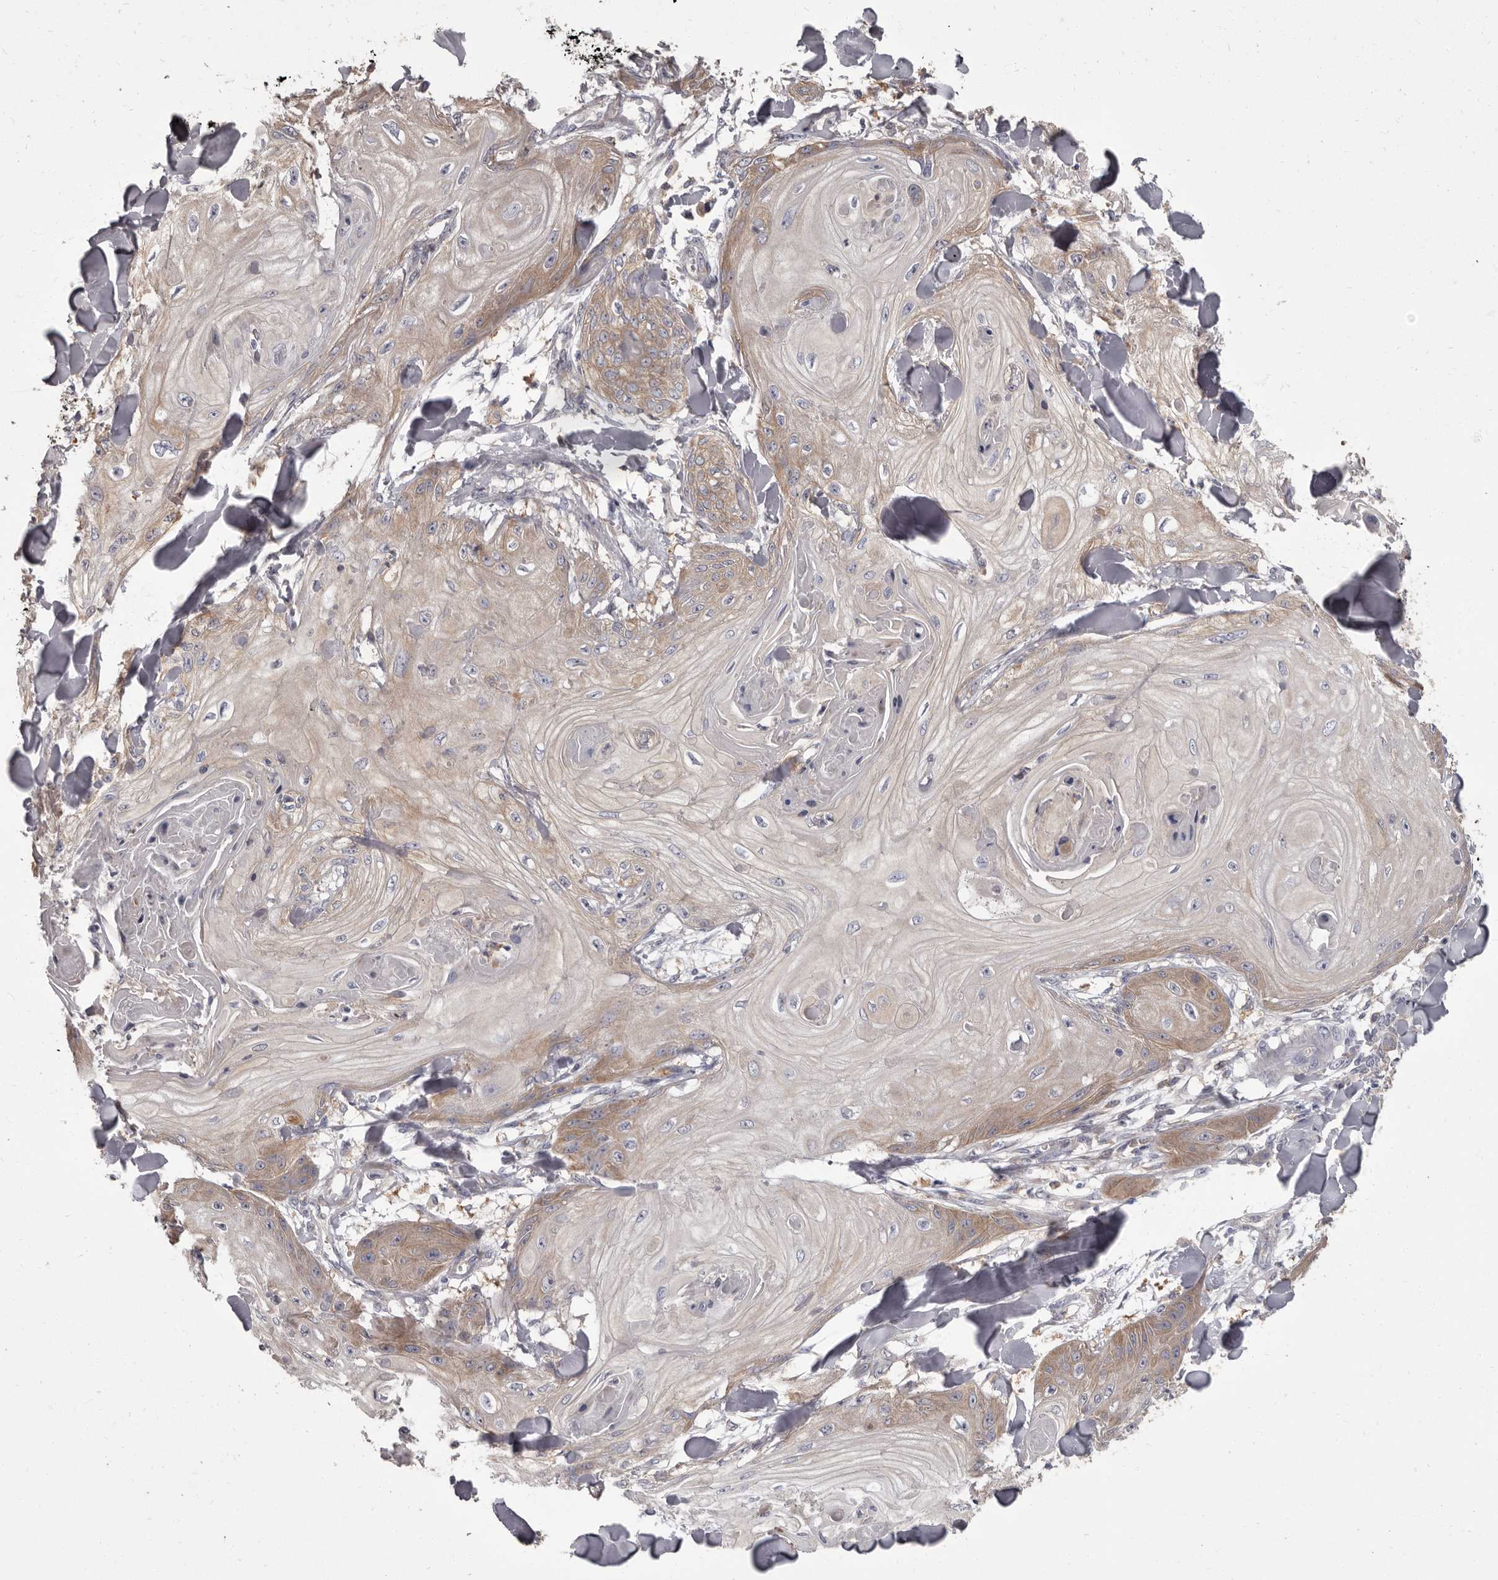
{"staining": {"intensity": "weak", "quantity": "25%-75%", "location": "cytoplasmic/membranous"}, "tissue": "skin cancer", "cell_type": "Tumor cells", "image_type": "cancer", "snomed": [{"axis": "morphology", "description": "Squamous cell carcinoma, NOS"}, {"axis": "topography", "description": "Skin"}], "caption": "Skin cancer tissue exhibits weak cytoplasmic/membranous staining in about 25%-75% of tumor cells (Stains: DAB (3,3'-diaminobenzidine) in brown, nuclei in blue, Microscopy: brightfield microscopy at high magnification).", "gene": "APEH", "patient": {"sex": "male", "age": 74}}